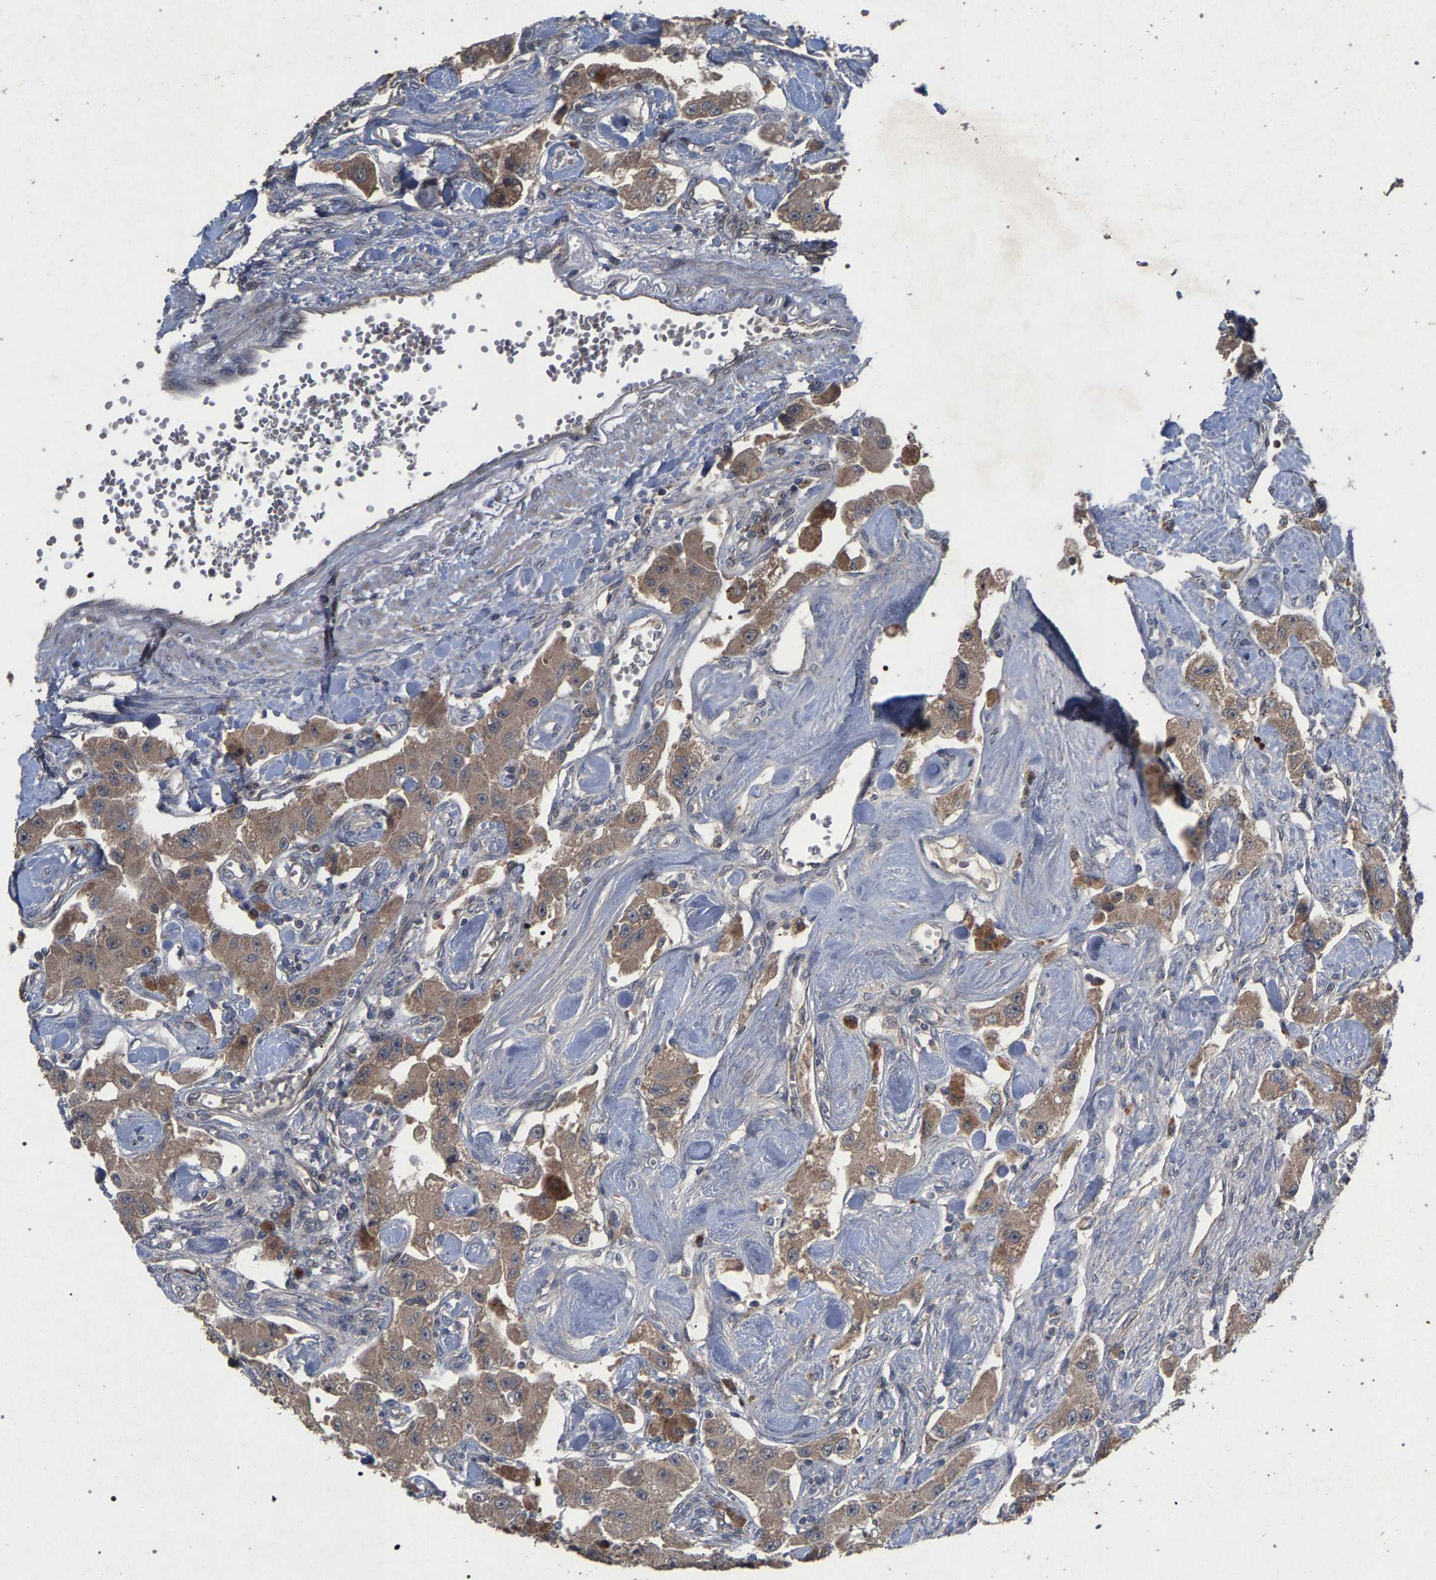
{"staining": {"intensity": "weak", "quantity": ">75%", "location": "cytoplasmic/membranous"}, "tissue": "carcinoid", "cell_type": "Tumor cells", "image_type": "cancer", "snomed": [{"axis": "morphology", "description": "Carcinoid, malignant, NOS"}, {"axis": "topography", "description": "Pancreas"}], "caption": "Immunohistochemical staining of human carcinoid demonstrates weak cytoplasmic/membranous protein positivity in approximately >75% of tumor cells.", "gene": "SLC4A4", "patient": {"sex": "male", "age": 41}}